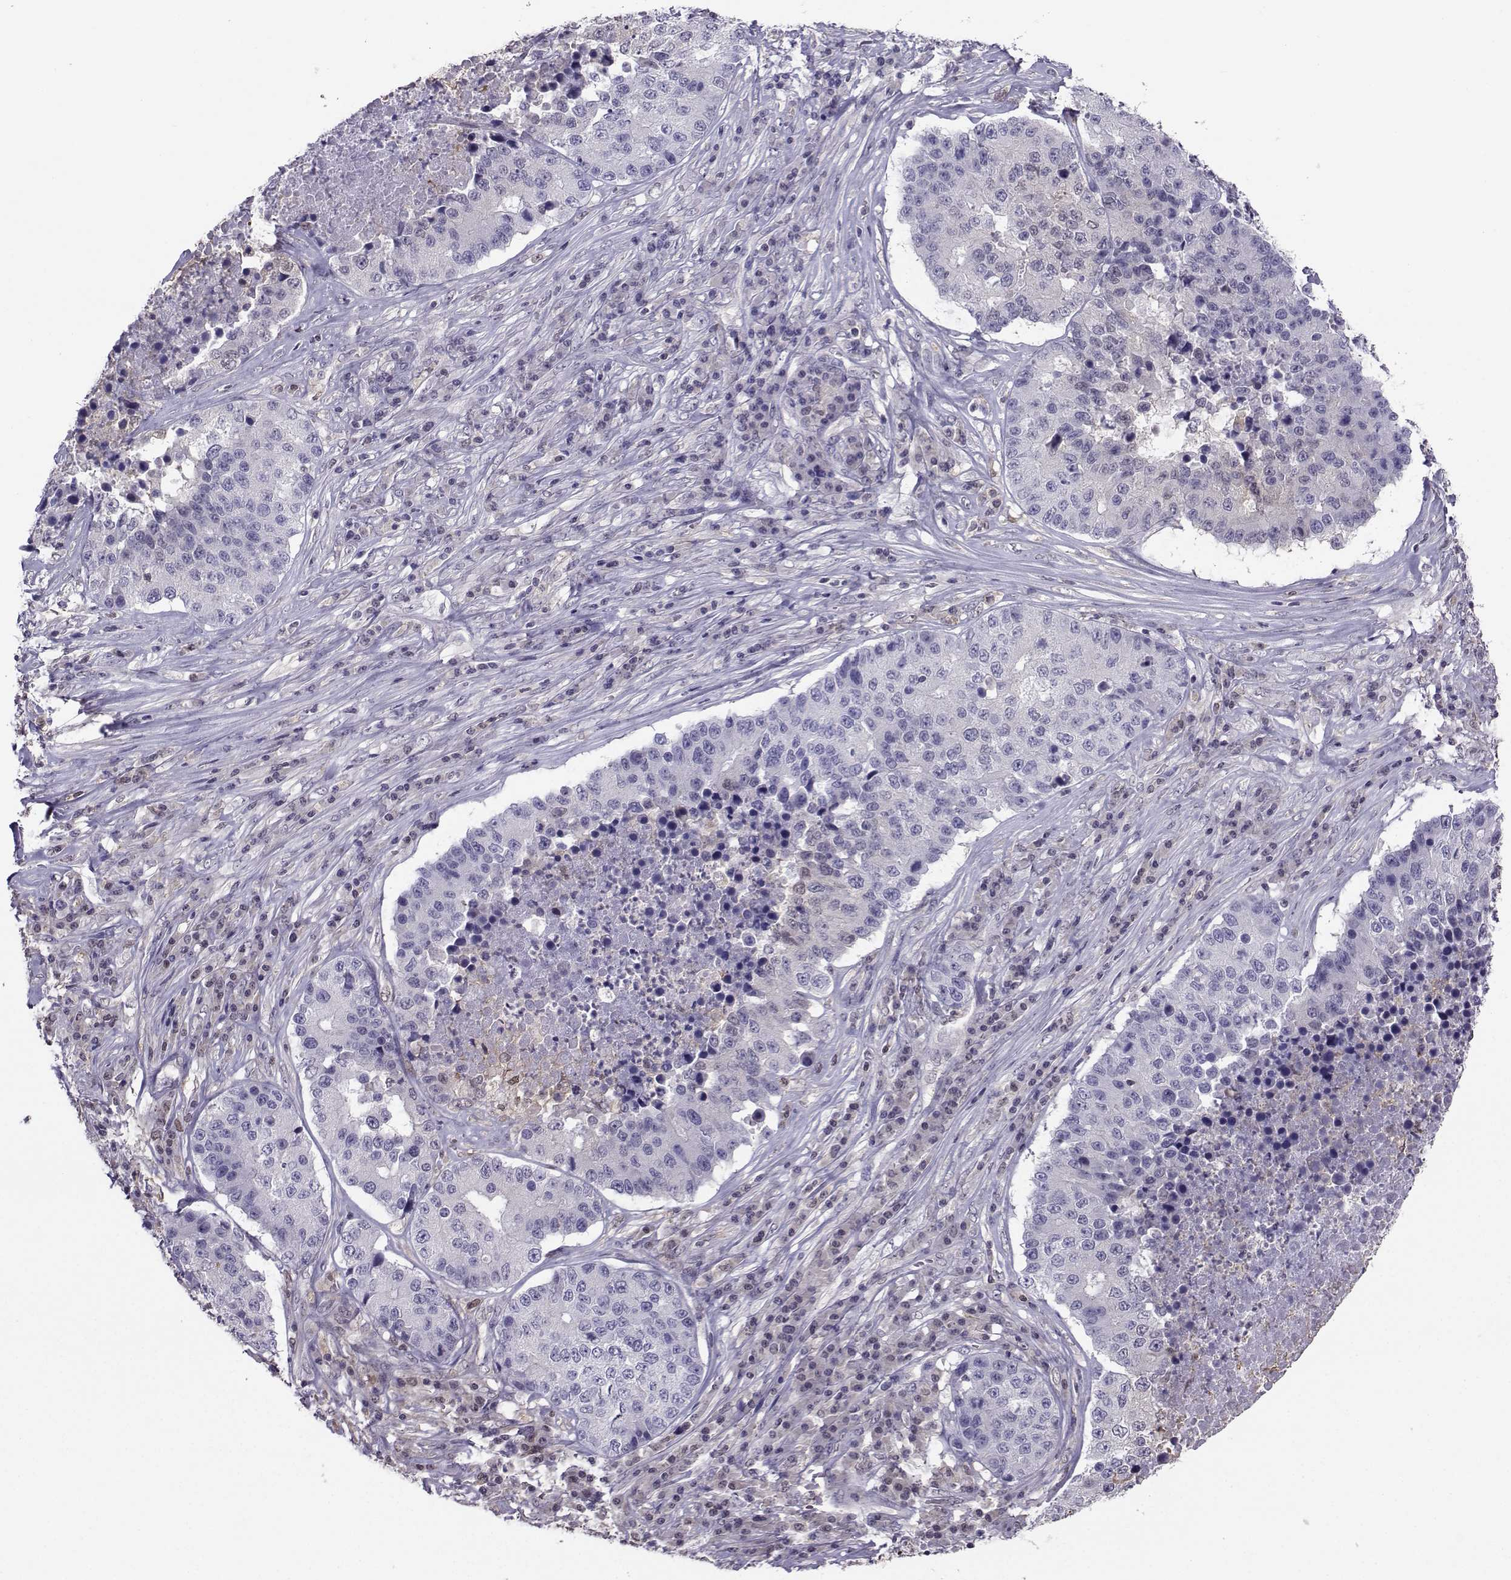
{"staining": {"intensity": "negative", "quantity": "none", "location": "none"}, "tissue": "stomach cancer", "cell_type": "Tumor cells", "image_type": "cancer", "snomed": [{"axis": "morphology", "description": "Adenocarcinoma, NOS"}, {"axis": "topography", "description": "Stomach"}], "caption": "Immunohistochemical staining of stomach cancer (adenocarcinoma) displays no significant positivity in tumor cells.", "gene": "PGK1", "patient": {"sex": "male", "age": 71}}